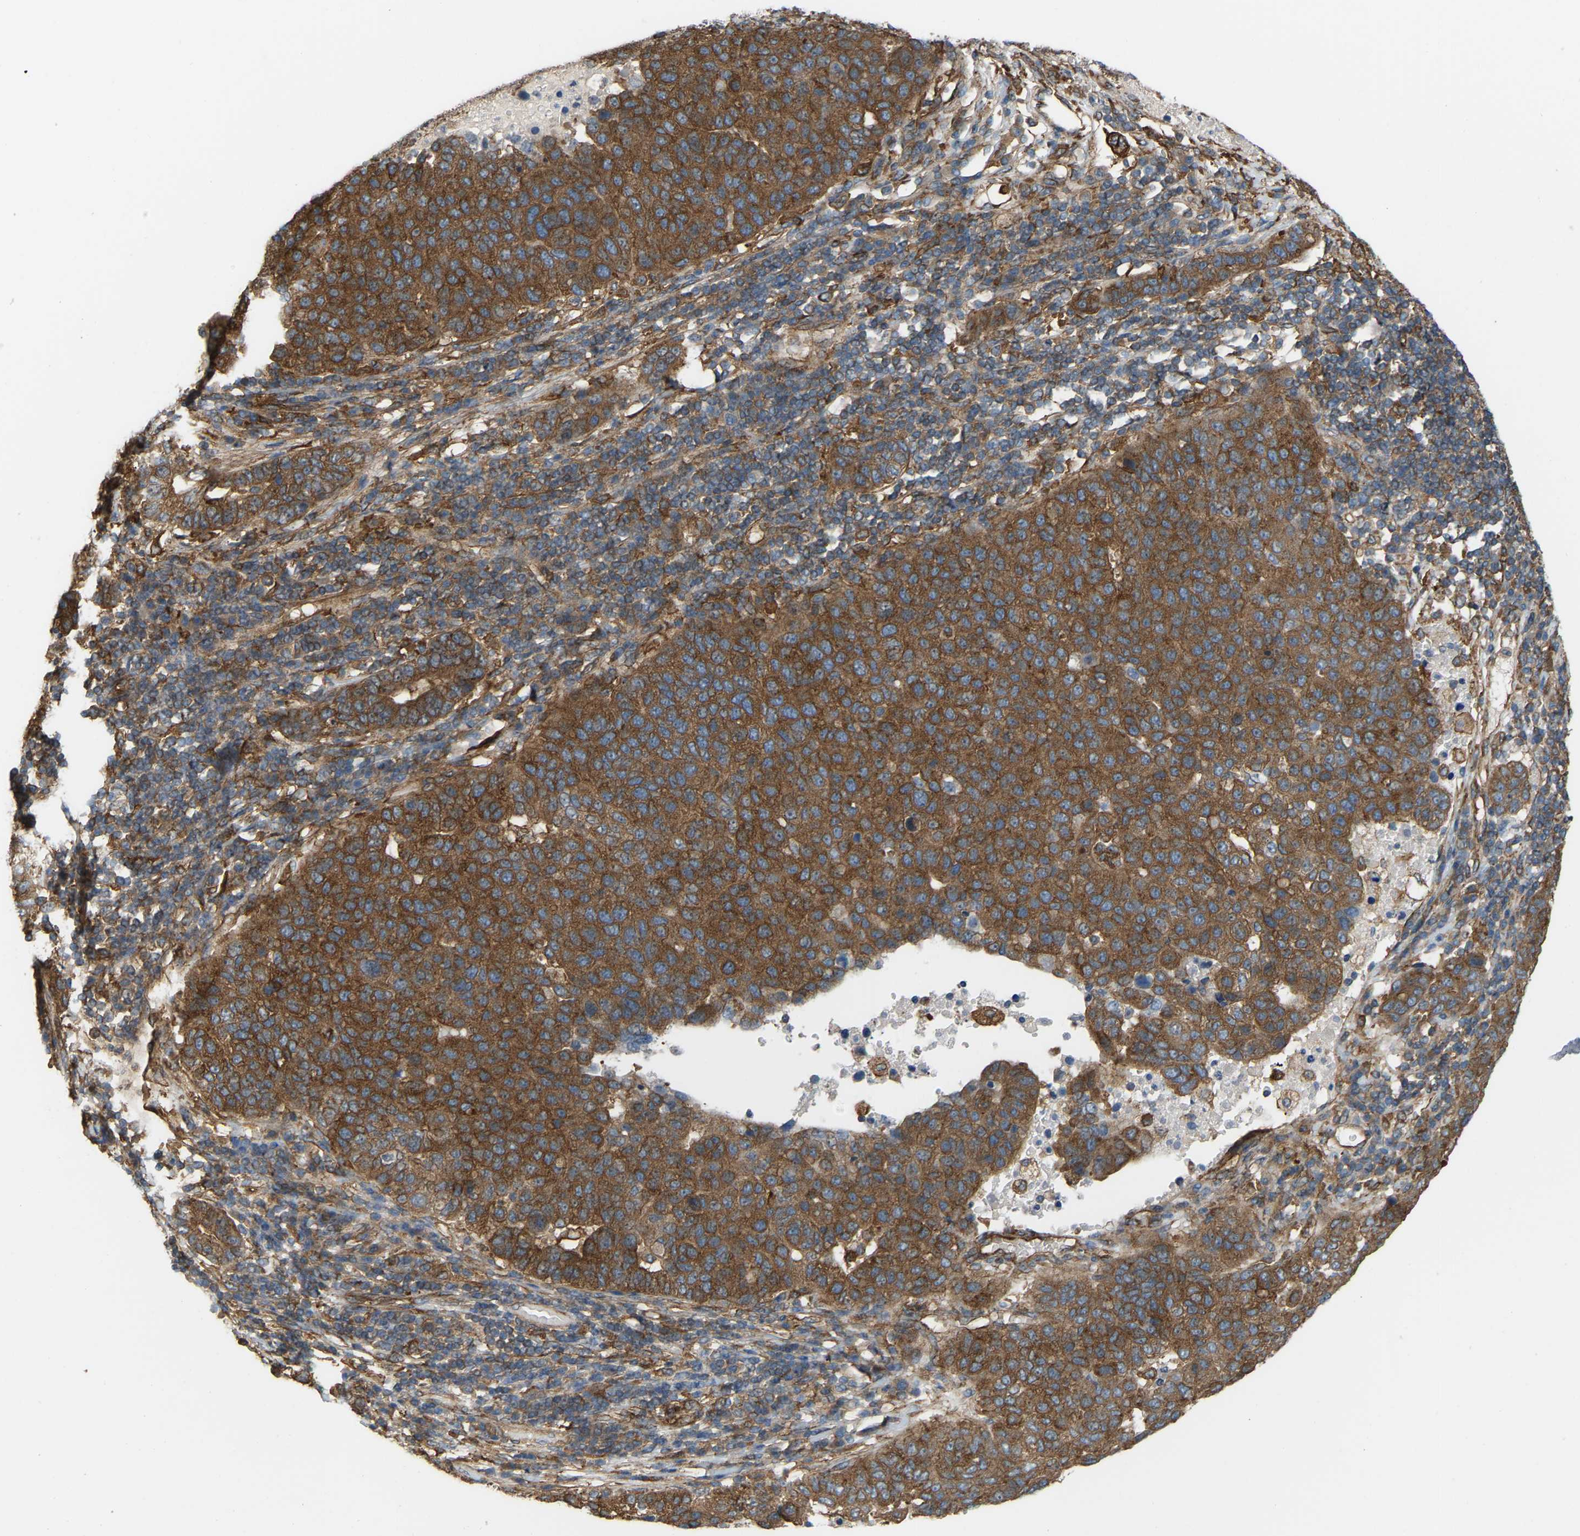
{"staining": {"intensity": "strong", "quantity": ">75%", "location": "cytoplasmic/membranous"}, "tissue": "pancreatic cancer", "cell_type": "Tumor cells", "image_type": "cancer", "snomed": [{"axis": "morphology", "description": "Adenocarcinoma, NOS"}, {"axis": "topography", "description": "Pancreas"}], "caption": "A micrograph showing strong cytoplasmic/membranous expression in about >75% of tumor cells in pancreatic cancer, as visualized by brown immunohistochemical staining.", "gene": "PICALM", "patient": {"sex": "female", "age": 61}}